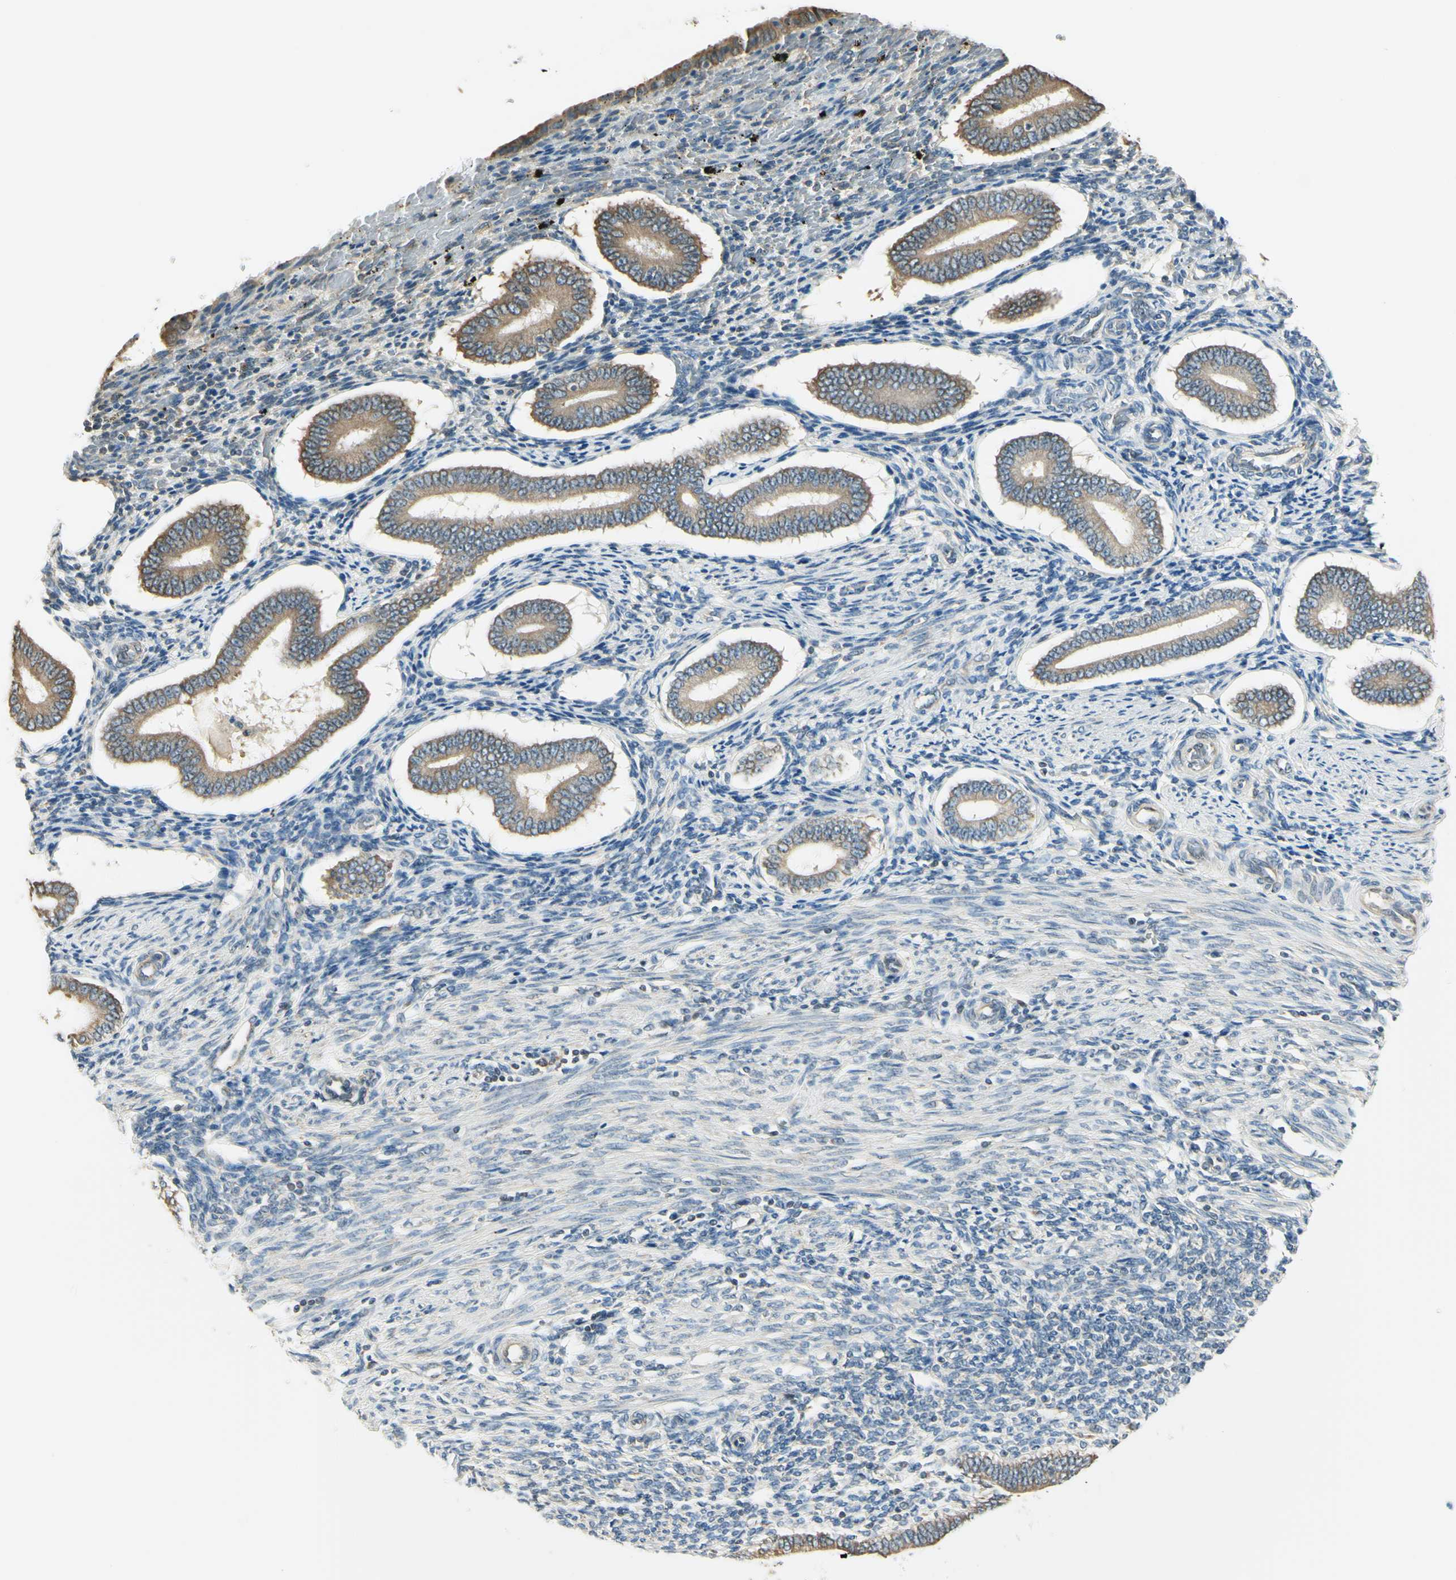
{"staining": {"intensity": "negative", "quantity": "none", "location": "none"}, "tissue": "endometrium", "cell_type": "Cells in endometrial stroma", "image_type": "normal", "snomed": [{"axis": "morphology", "description": "Normal tissue, NOS"}, {"axis": "topography", "description": "Endometrium"}], "caption": "Image shows no protein staining in cells in endometrial stroma of unremarkable endometrium.", "gene": "IGDCC4", "patient": {"sex": "female", "age": 42}}